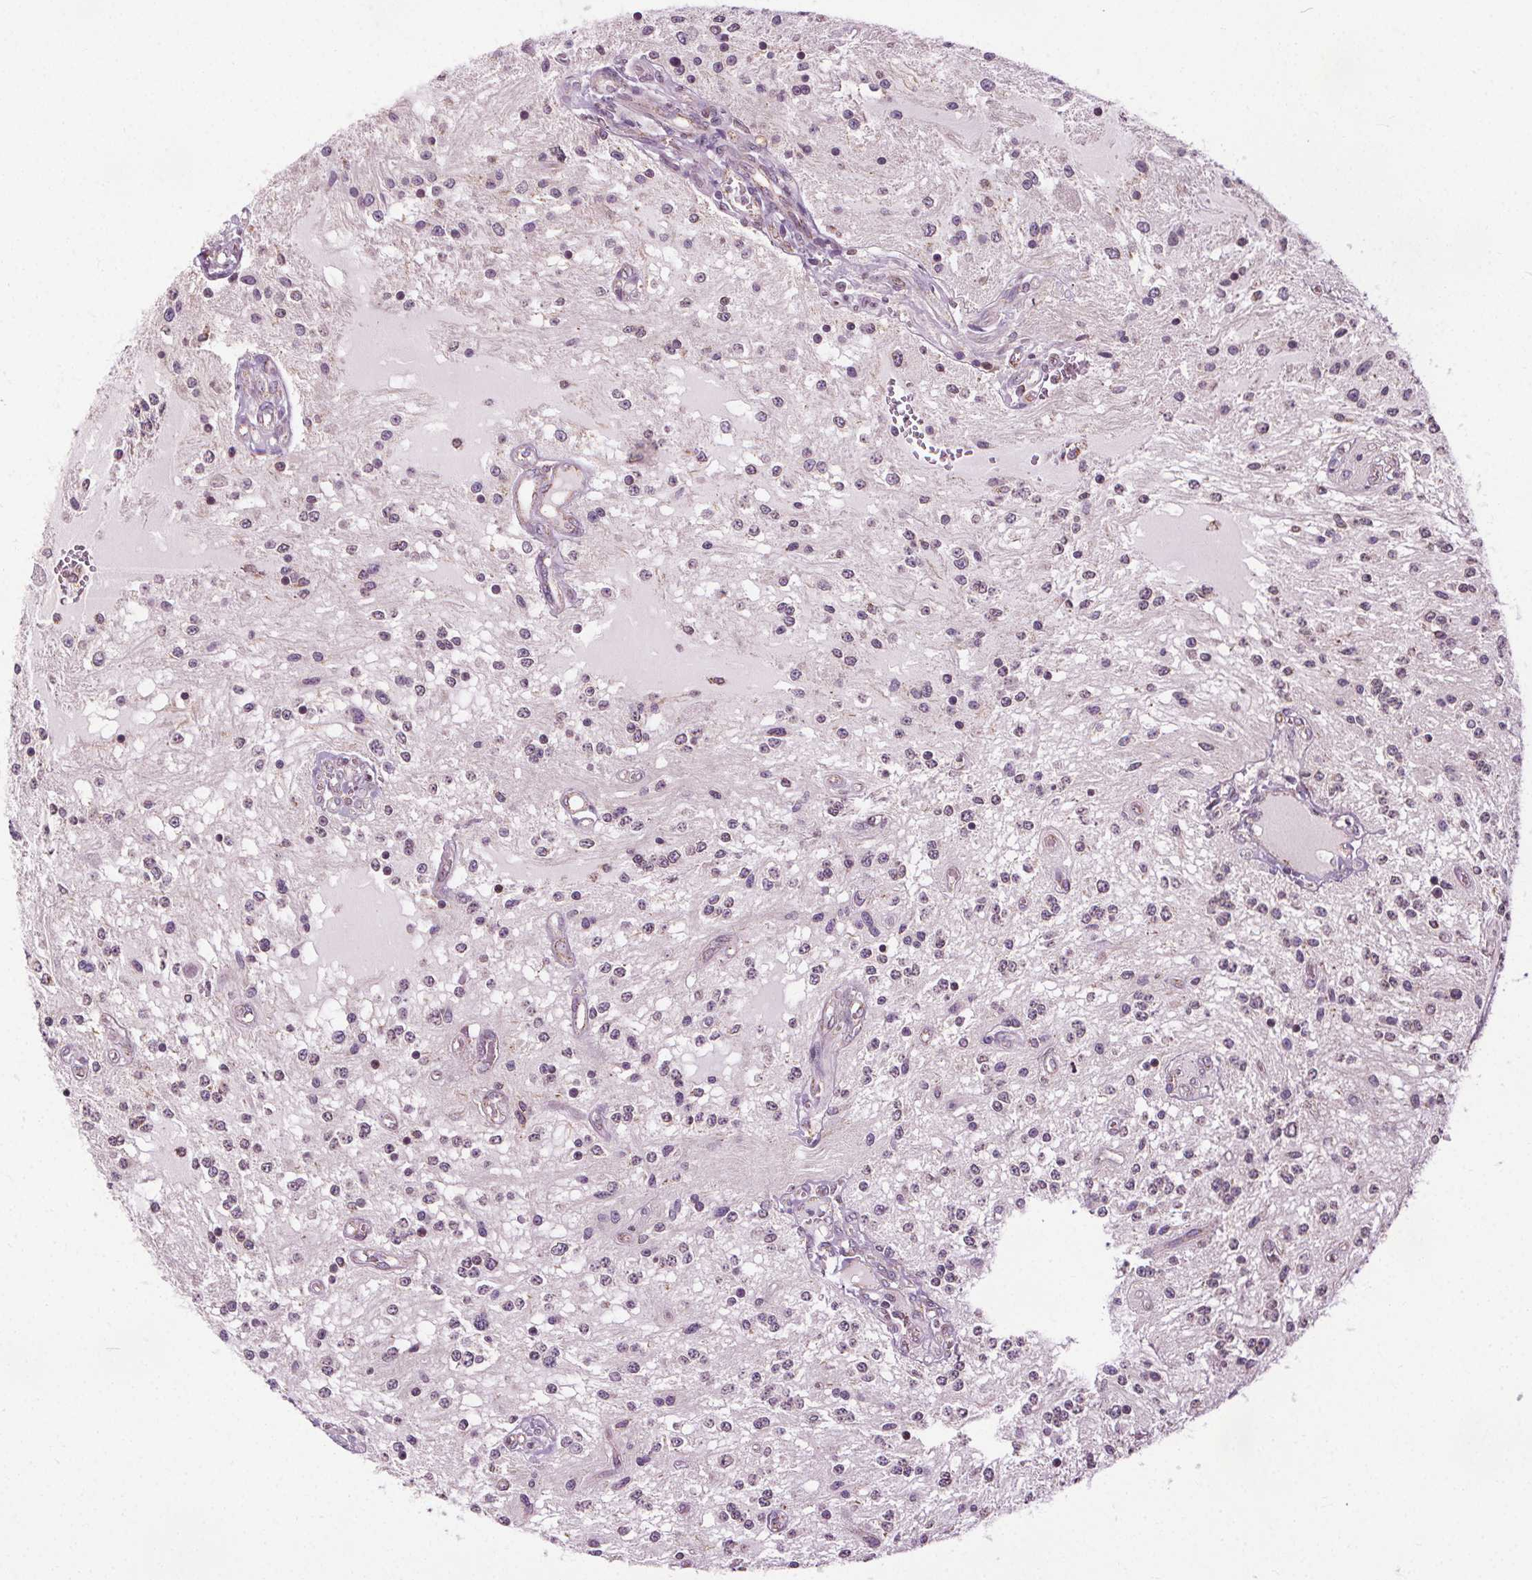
{"staining": {"intensity": "weak", "quantity": "<25%", "location": "nuclear"}, "tissue": "glioma", "cell_type": "Tumor cells", "image_type": "cancer", "snomed": [{"axis": "morphology", "description": "Glioma, malignant, Low grade"}, {"axis": "topography", "description": "Cerebellum"}], "caption": "High power microscopy histopathology image of an immunohistochemistry photomicrograph of glioma, revealing no significant expression in tumor cells.", "gene": "LFNG", "patient": {"sex": "female", "age": 14}}